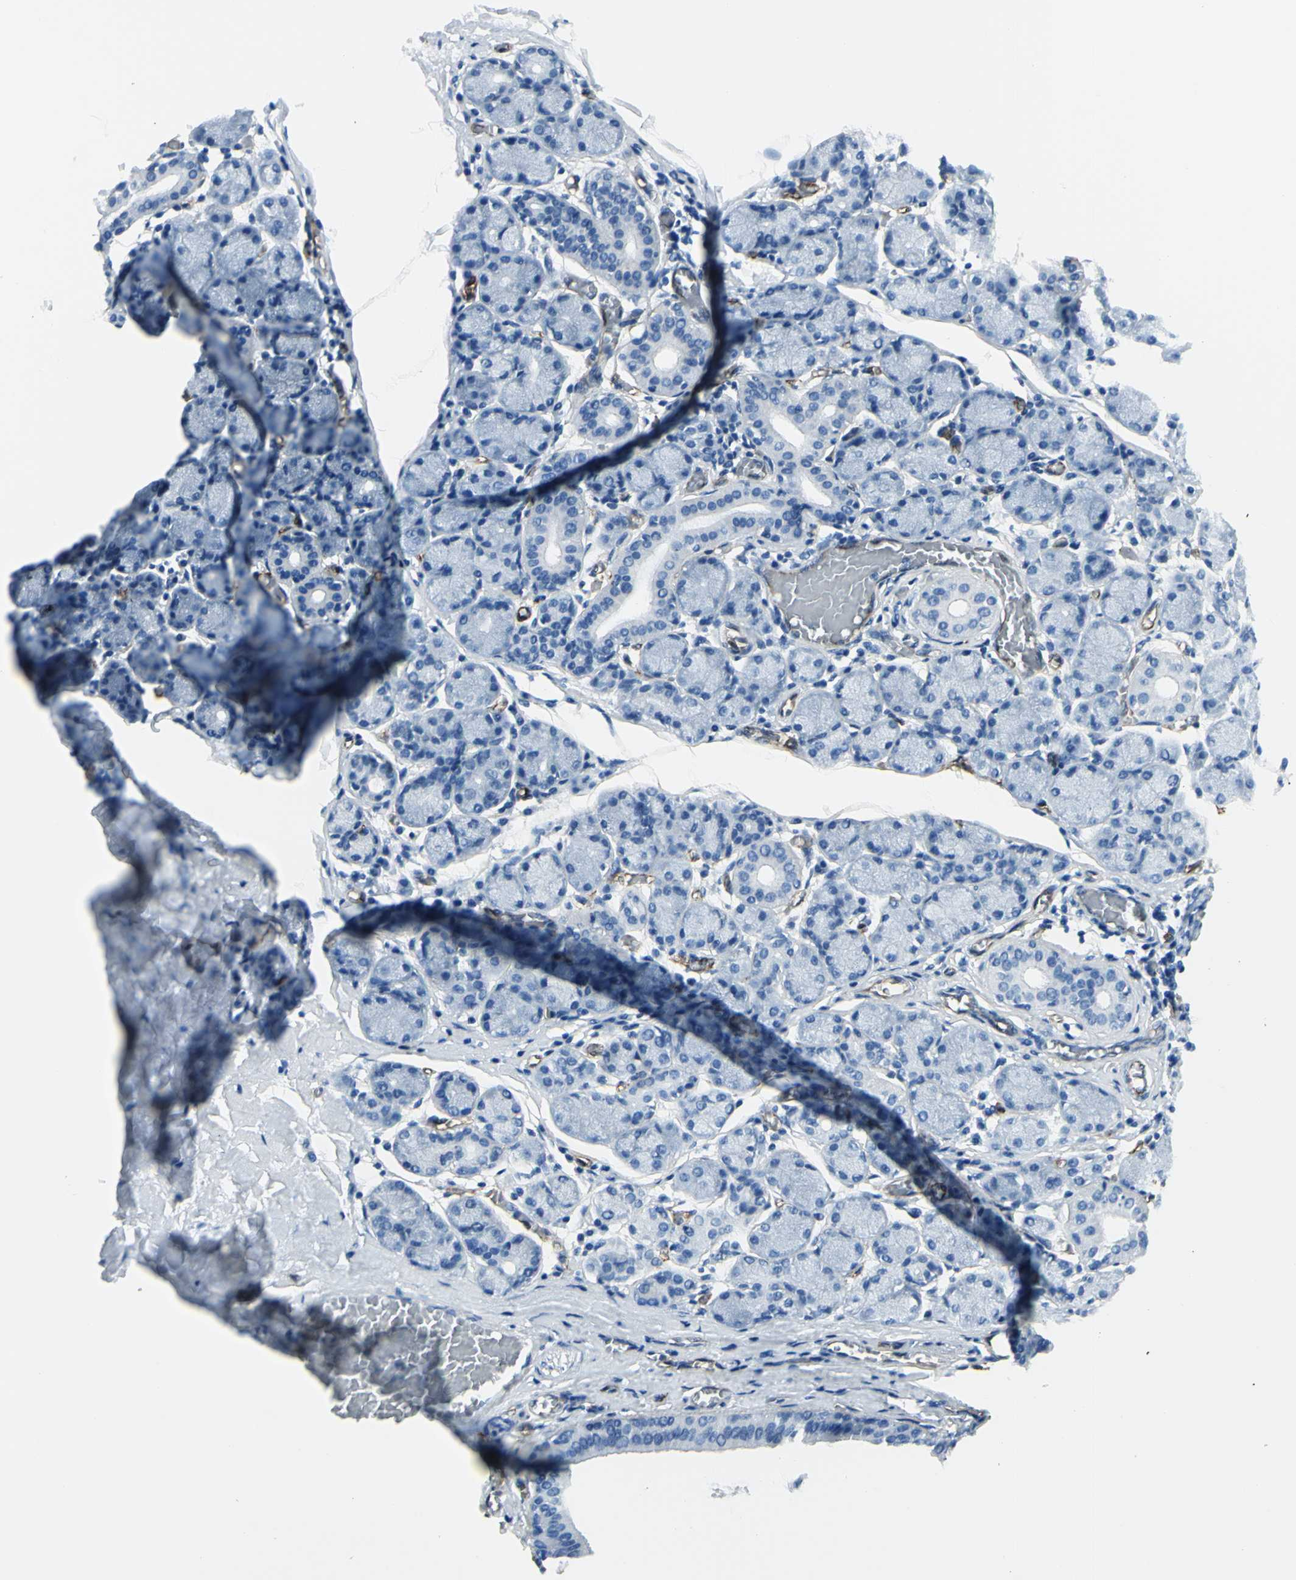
{"staining": {"intensity": "negative", "quantity": "none", "location": "none"}, "tissue": "salivary gland", "cell_type": "Glandular cells", "image_type": "normal", "snomed": [{"axis": "morphology", "description": "Normal tissue, NOS"}, {"axis": "topography", "description": "Salivary gland"}], "caption": "Immunohistochemistry (IHC) of benign salivary gland exhibits no positivity in glandular cells. (Stains: DAB (3,3'-diaminobenzidine) immunohistochemistry (IHC) with hematoxylin counter stain, Microscopy: brightfield microscopy at high magnification).", "gene": "PTH2R", "patient": {"sex": "female", "age": 24}}